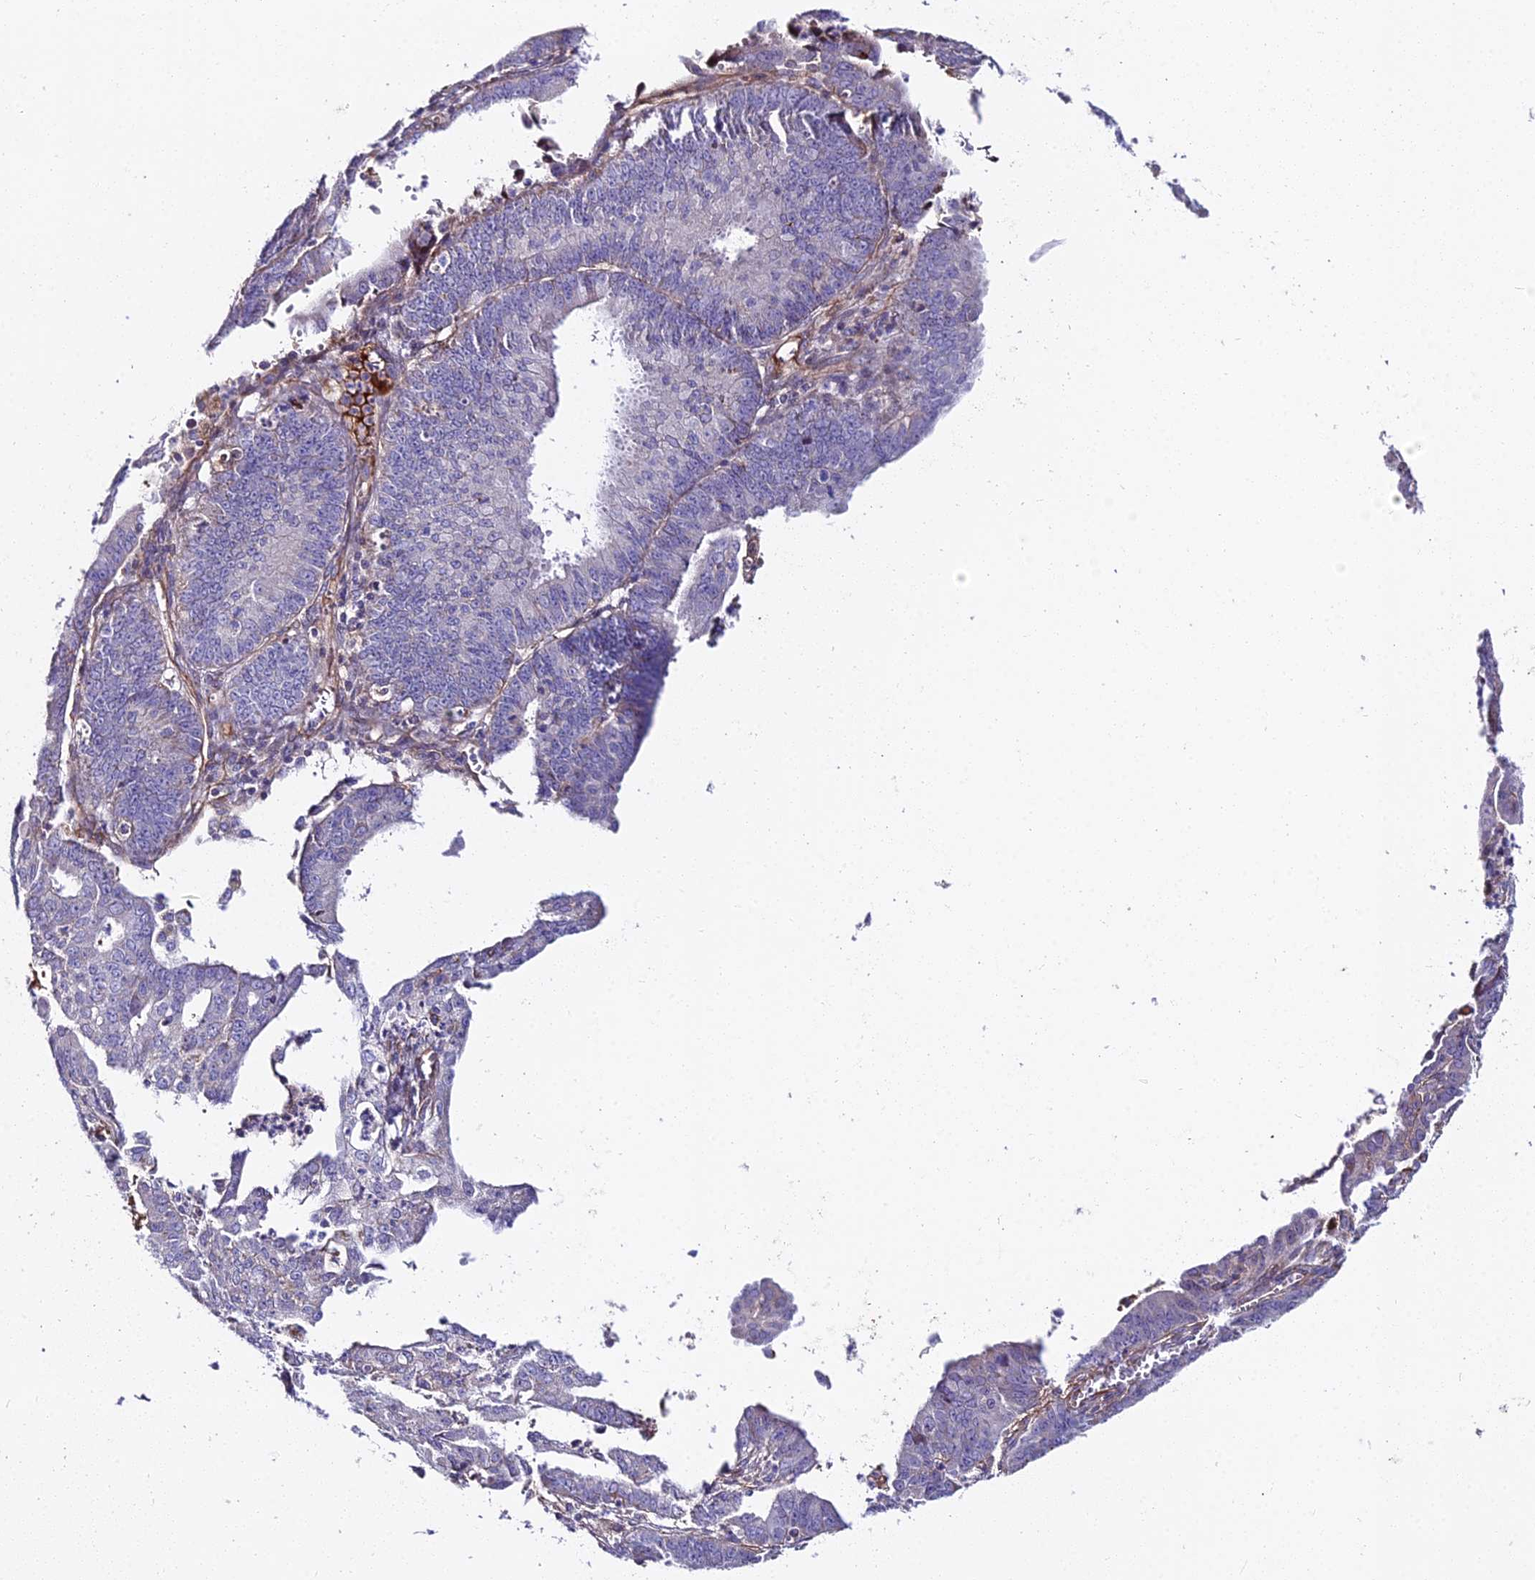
{"staining": {"intensity": "negative", "quantity": "none", "location": "none"}, "tissue": "endometrial cancer", "cell_type": "Tumor cells", "image_type": "cancer", "snomed": [{"axis": "morphology", "description": "Adenocarcinoma, NOS"}, {"axis": "topography", "description": "Endometrium"}], "caption": "Tumor cells show no significant positivity in endometrial cancer (adenocarcinoma).", "gene": "BEX4", "patient": {"sex": "female", "age": 73}}